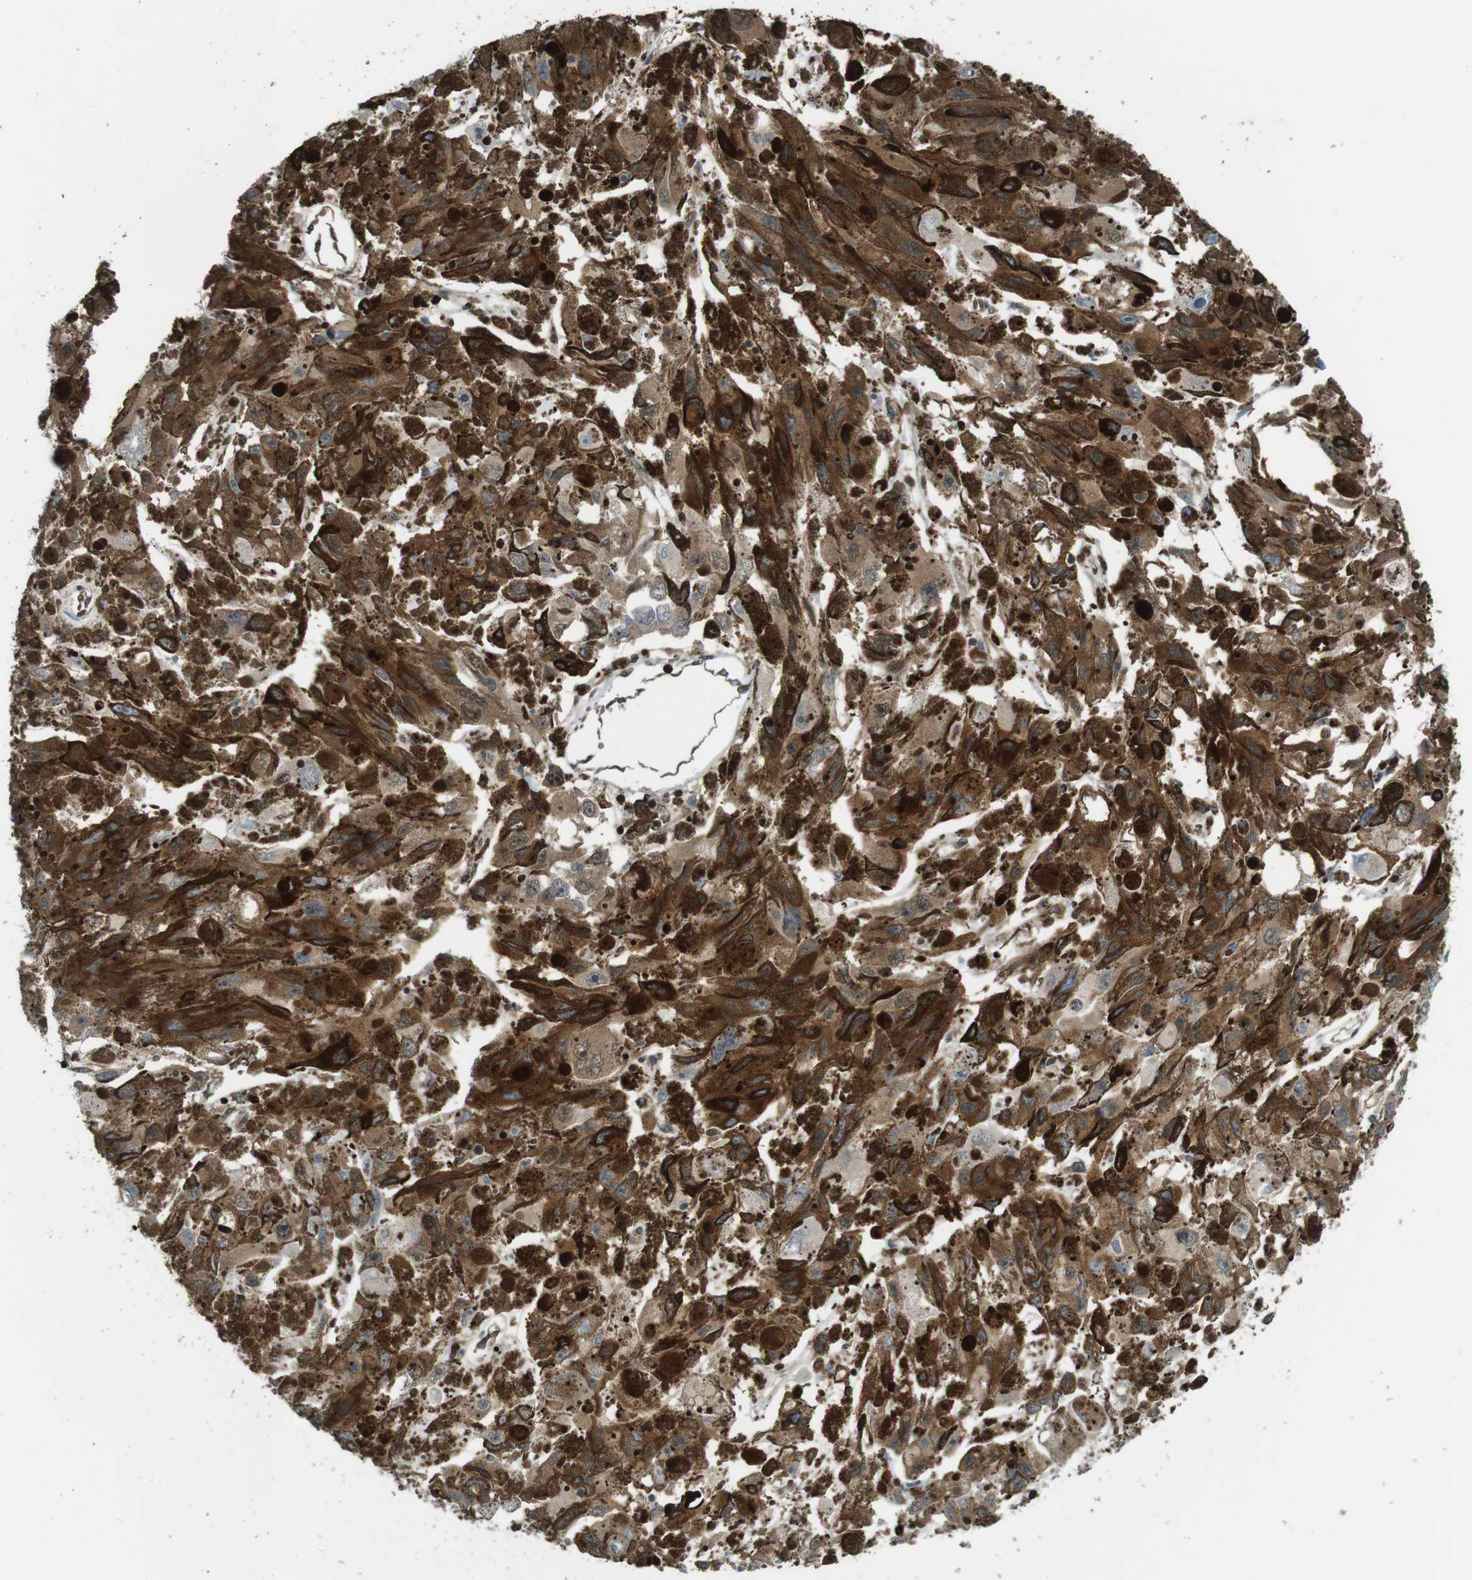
{"staining": {"intensity": "moderate", "quantity": ">75%", "location": "cytoplasmic/membranous"}, "tissue": "melanoma", "cell_type": "Tumor cells", "image_type": "cancer", "snomed": [{"axis": "morphology", "description": "Malignant melanoma, NOS"}, {"axis": "topography", "description": "Skin"}], "caption": "Immunohistochemical staining of human melanoma displays medium levels of moderate cytoplasmic/membranous staining in about >75% of tumor cells.", "gene": "ARHGDIA", "patient": {"sex": "female", "age": 104}}